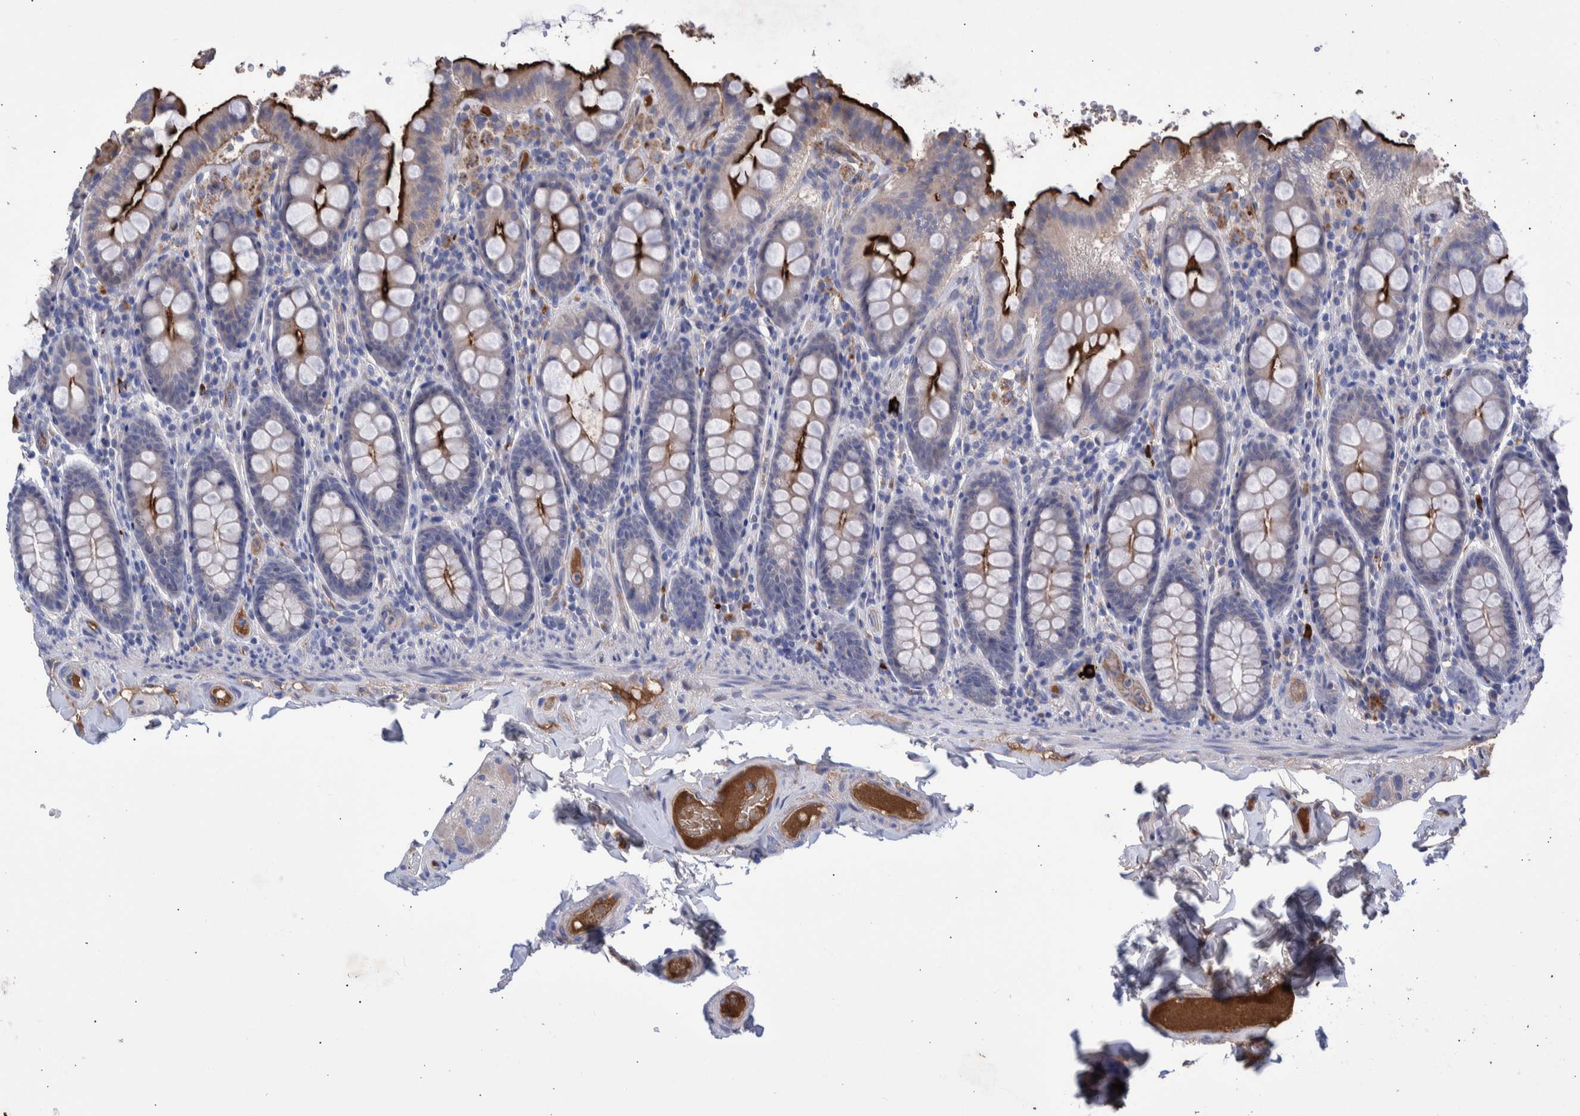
{"staining": {"intensity": "weak", "quantity": ">75%", "location": "cytoplasmic/membranous"}, "tissue": "colon", "cell_type": "Endothelial cells", "image_type": "normal", "snomed": [{"axis": "morphology", "description": "Normal tissue, NOS"}, {"axis": "topography", "description": "Colon"}, {"axis": "topography", "description": "Peripheral nerve tissue"}], "caption": "Endothelial cells show low levels of weak cytoplasmic/membranous staining in about >75% of cells in normal human colon. (Stains: DAB in brown, nuclei in blue, Microscopy: brightfield microscopy at high magnification).", "gene": "DLL4", "patient": {"sex": "female", "age": 61}}